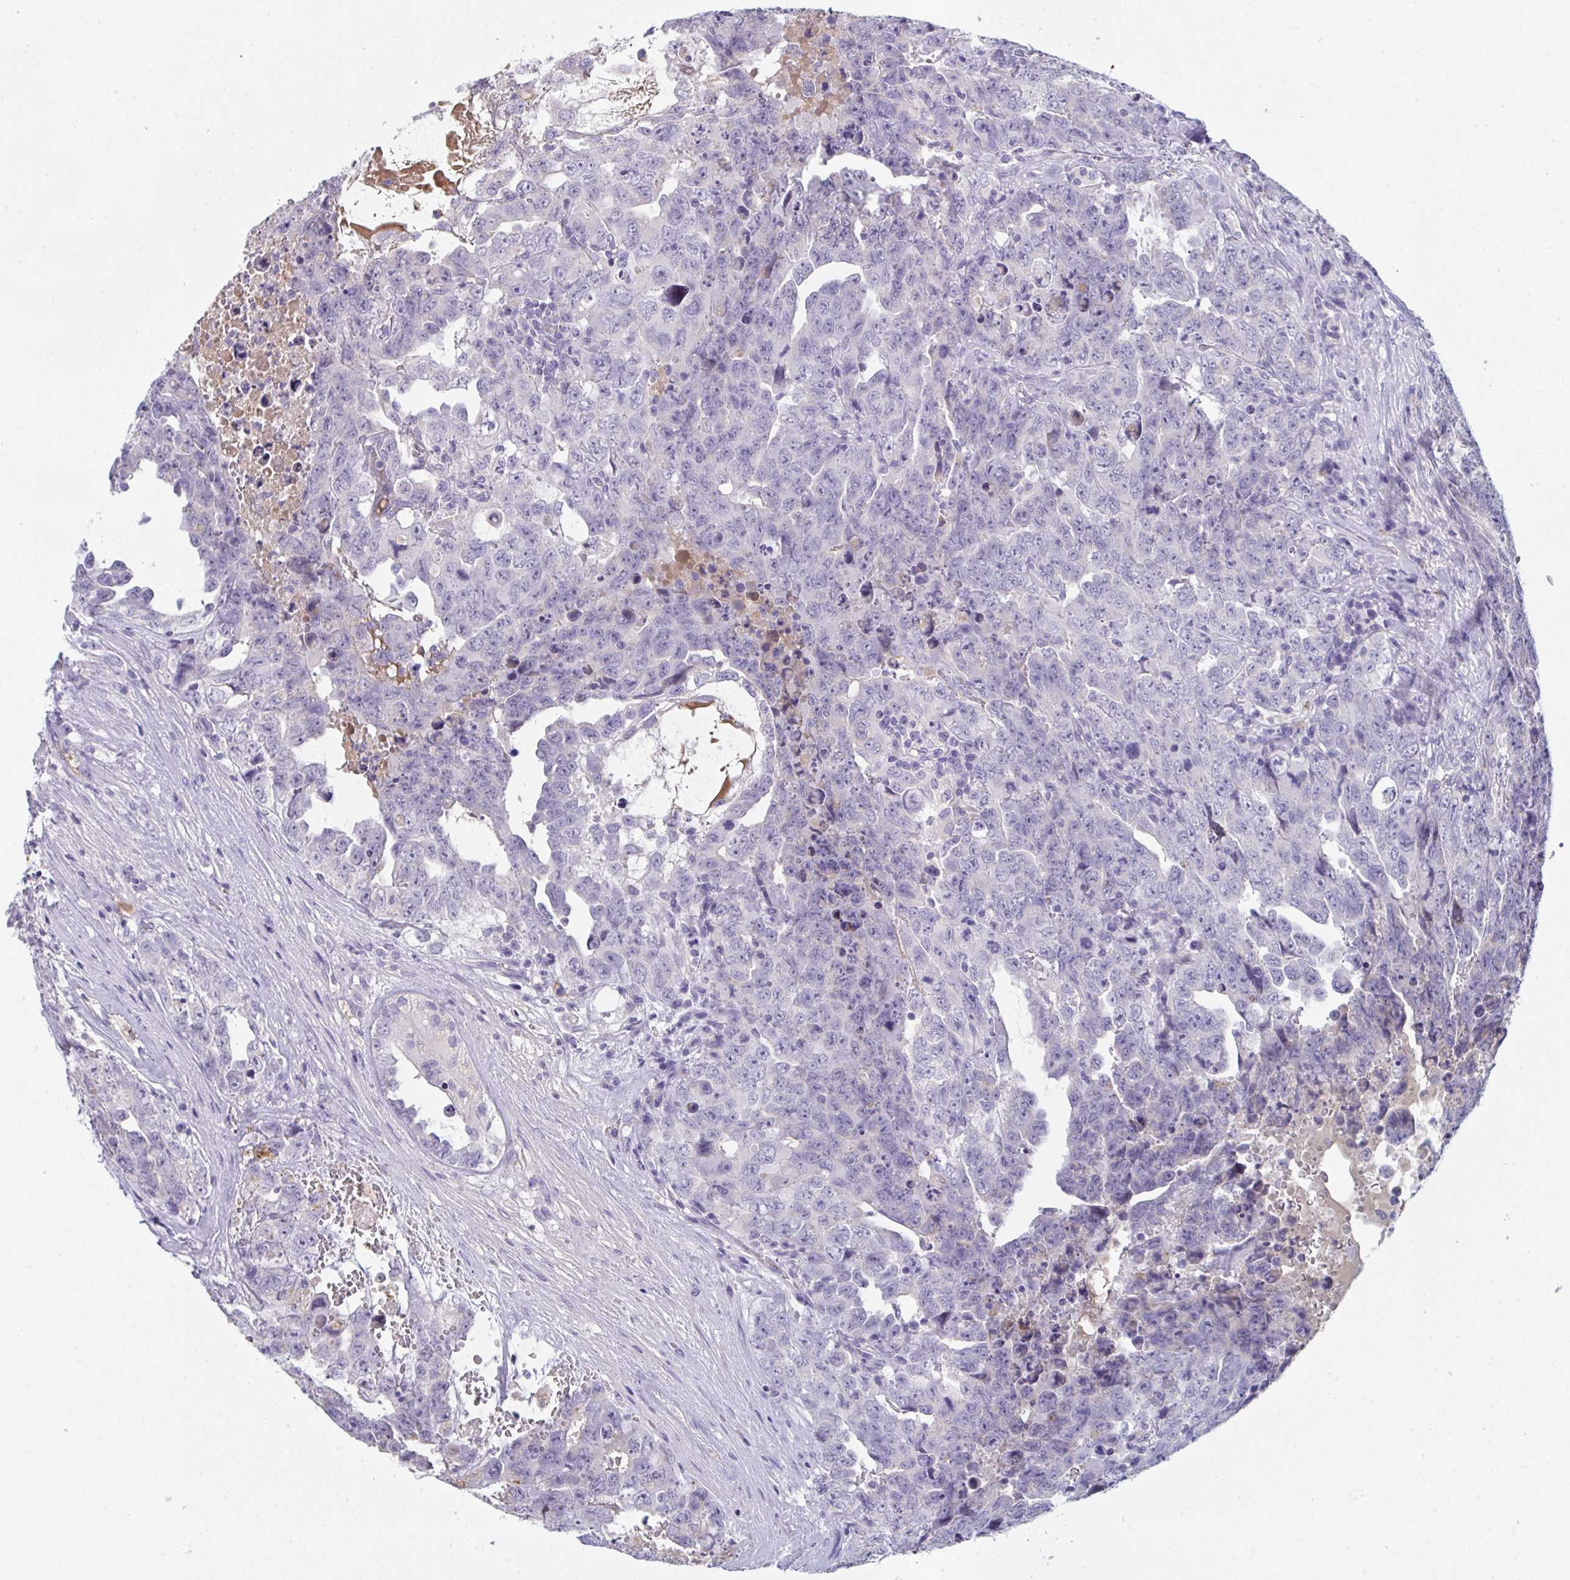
{"staining": {"intensity": "negative", "quantity": "none", "location": "none"}, "tissue": "testis cancer", "cell_type": "Tumor cells", "image_type": "cancer", "snomed": [{"axis": "morphology", "description": "Carcinoma, Embryonal, NOS"}, {"axis": "topography", "description": "Testis"}], "caption": "Protein analysis of testis cancer shows no significant staining in tumor cells.", "gene": "HGFAC", "patient": {"sex": "male", "age": 24}}